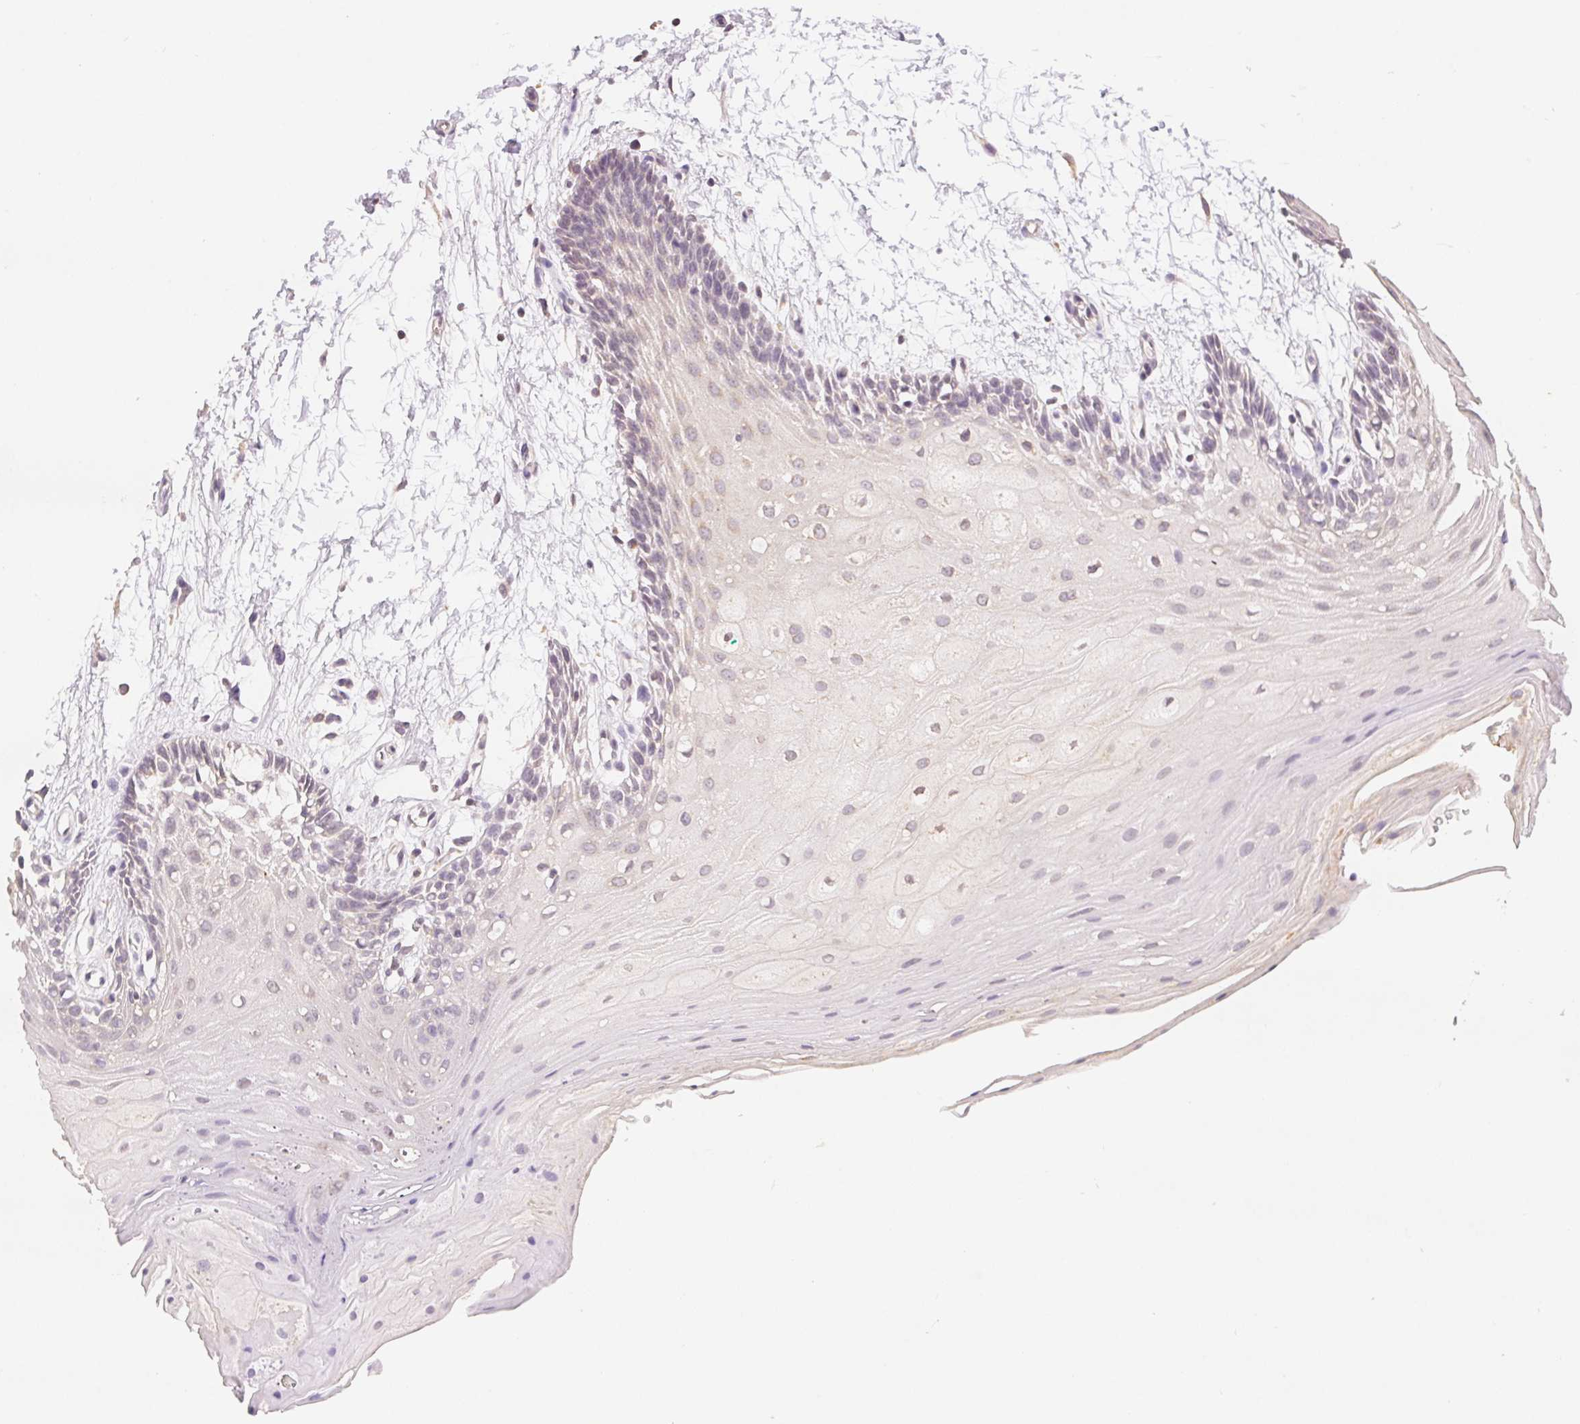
{"staining": {"intensity": "weak", "quantity": "<25%", "location": "cytoplasmic/membranous"}, "tissue": "oral mucosa", "cell_type": "Squamous epithelial cells", "image_type": "normal", "snomed": [{"axis": "morphology", "description": "Normal tissue, NOS"}, {"axis": "morphology", "description": "Squamous cell carcinoma, NOS"}, {"axis": "topography", "description": "Oral tissue"}, {"axis": "topography", "description": "Tounge, NOS"}, {"axis": "topography", "description": "Head-Neck"}], "caption": "Human oral mucosa stained for a protein using immunohistochemistry displays no positivity in squamous epithelial cells.", "gene": "SEZ6L2", "patient": {"sex": "male", "age": 62}}